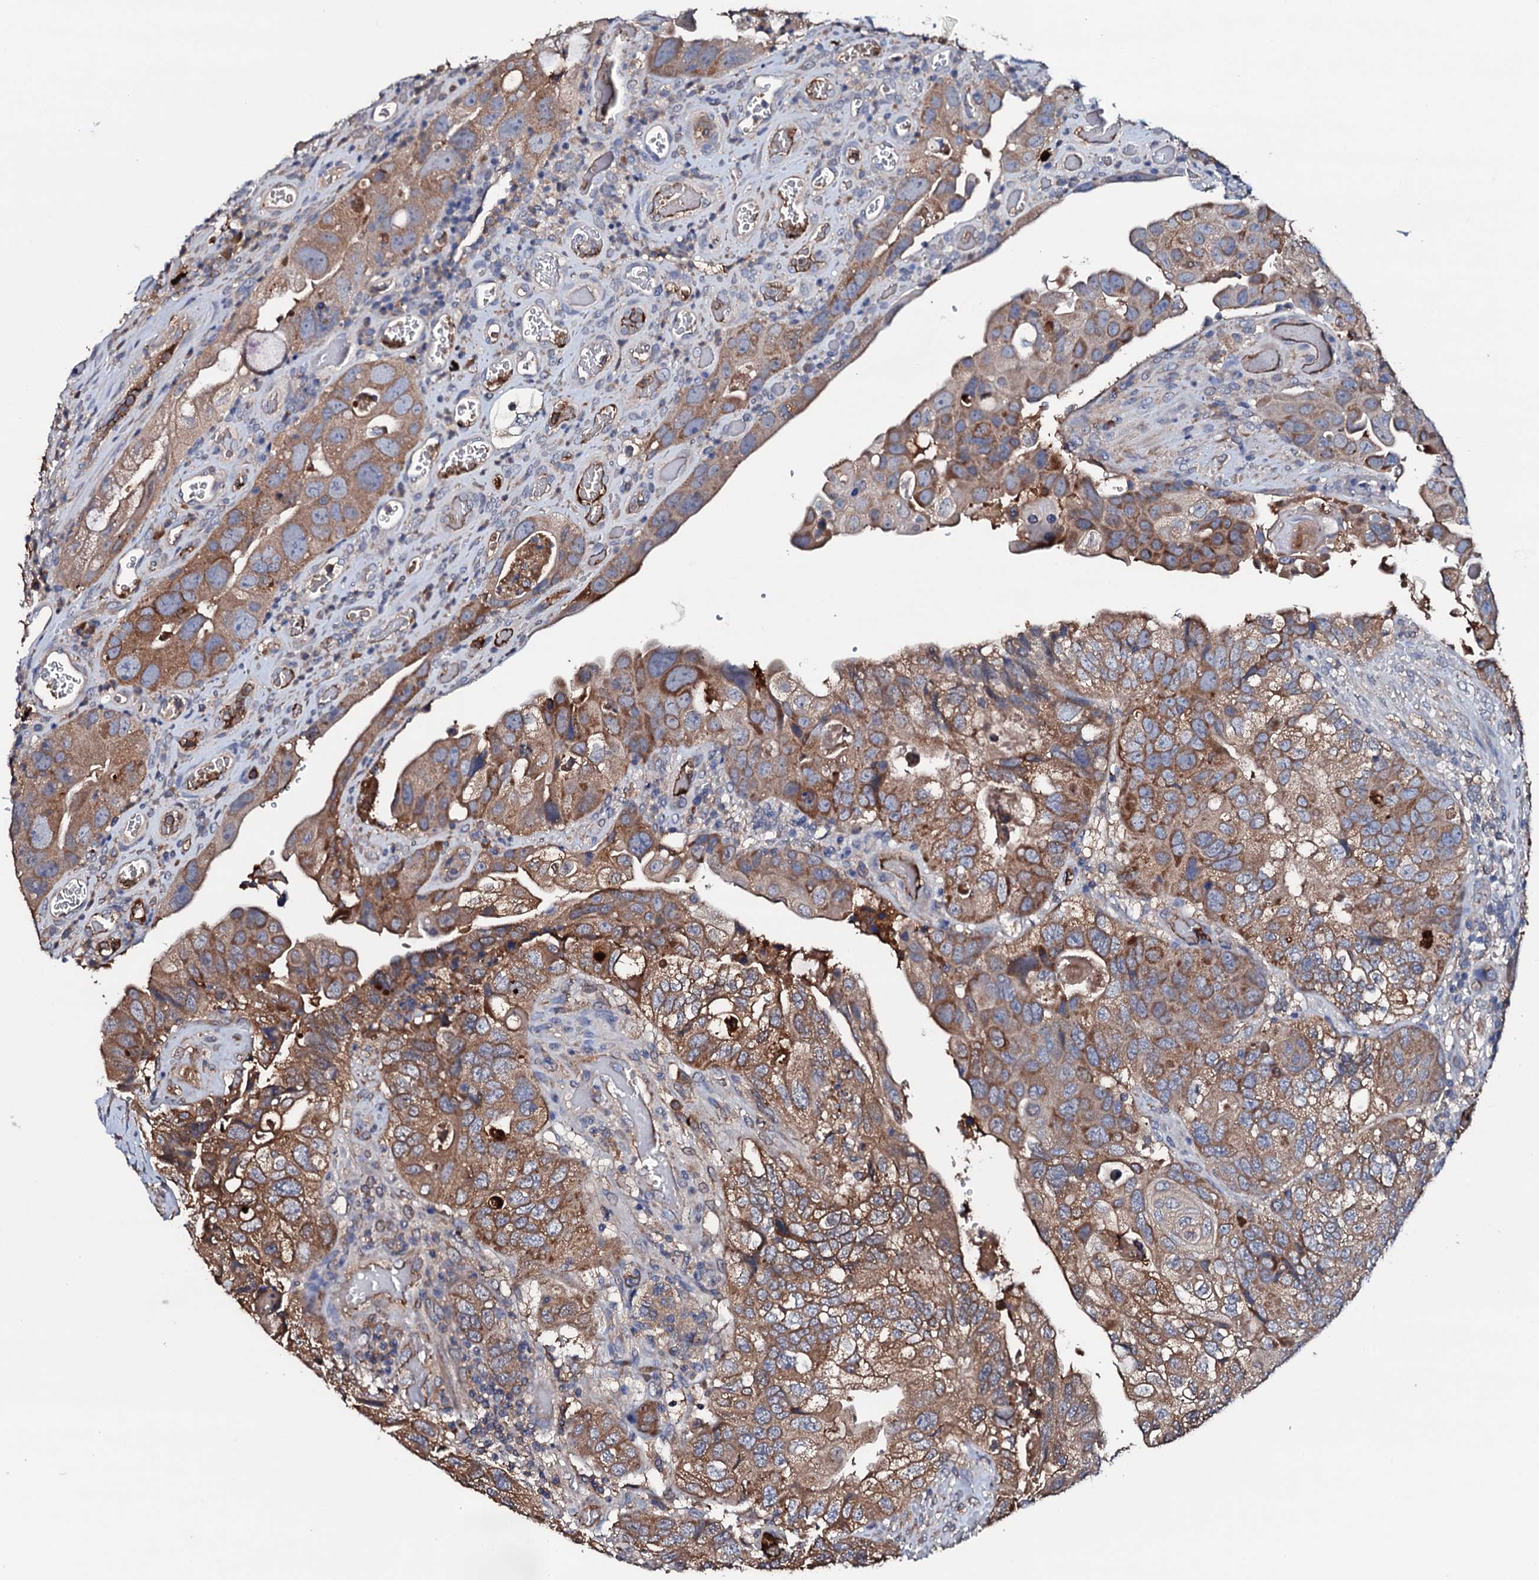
{"staining": {"intensity": "moderate", "quantity": ">75%", "location": "cytoplasmic/membranous"}, "tissue": "colorectal cancer", "cell_type": "Tumor cells", "image_type": "cancer", "snomed": [{"axis": "morphology", "description": "Adenocarcinoma, NOS"}, {"axis": "topography", "description": "Rectum"}], "caption": "Moderate cytoplasmic/membranous protein expression is identified in about >75% of tumor cells in adenocarcinoma (colorectal).", "gene": "TCAF2", "patient": {"sex": "male", "age": 63}}